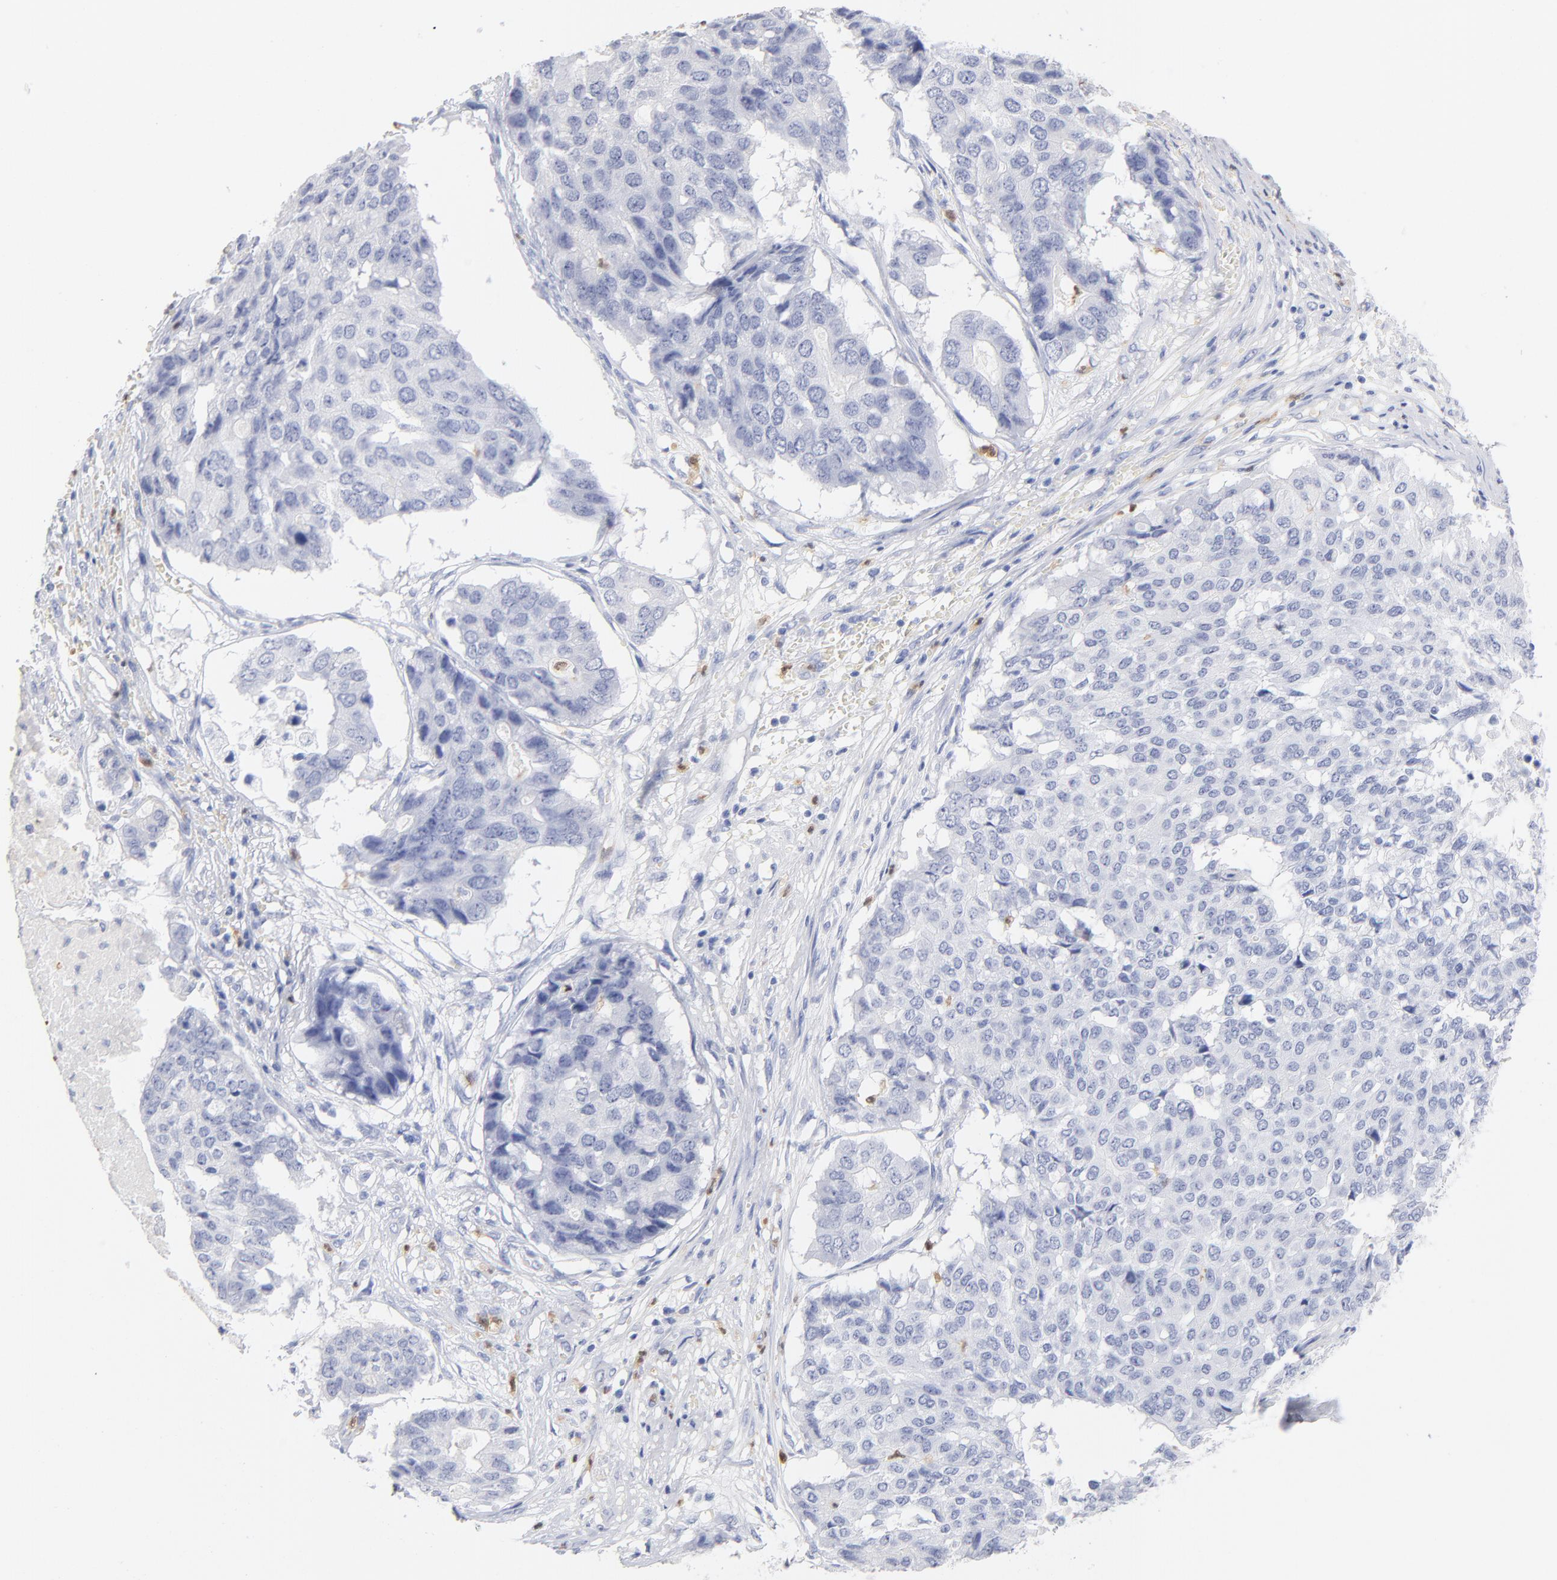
{"staining": {"intensity": "negative", "quantity": "none", "location": "none"}, "tissue": "pancreatic cancer", "cell_type": "Tumor cells", "image_type": "cancer", "snomed": [{"axis": "morphology", "description": "Adenocarcinoma, NOS"}, {"axis": "topography", "description": "Pancreas"}], "caption": "This is a photomicrograph of immunohistochemistry (IHC) staining of pancreatic adenocarcinoma, which shows no positivity in tumor cells.", "gene": "ARG1", "patient": {"sex": "male", "age": 50}}